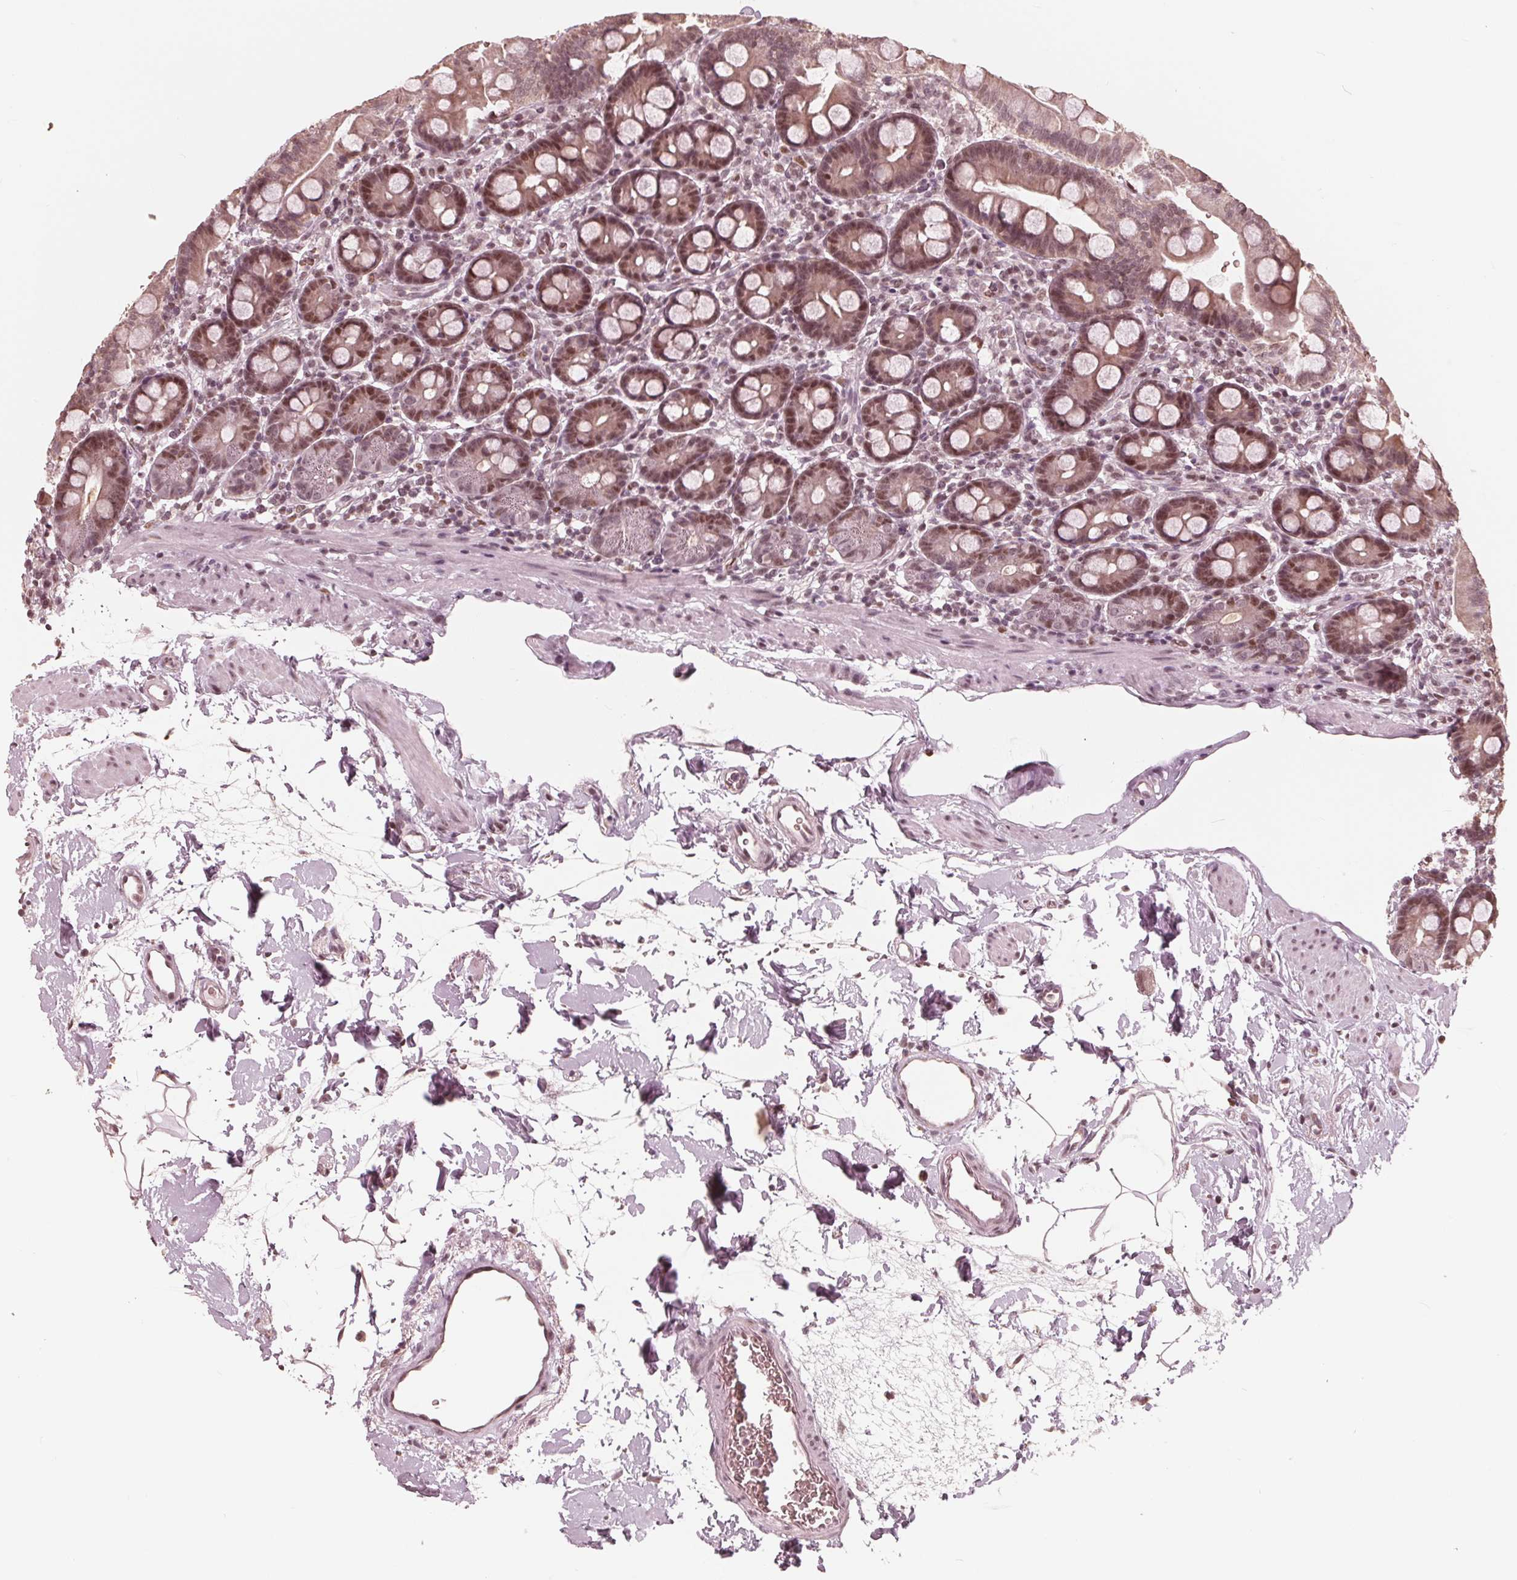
{"staining": {"intensity": "moderate", "quantity": "25%-75%", "location": "nuclear"}, "tissue": "duodenum", "cell_type": "Glandular cells", "image_type": "normal", "snomed": [{"axis": "morphology", "description": "Normal tissue, NOS"}, {"axis": "topography", "description": "Duodenum"}], "caption": "Glandular cells show moderate nuclear expression in about 25%-75% of cells in unremarkable duodenum.", "gene": "HIRIP3", "patient": {"sex": "male", "age": 59}}